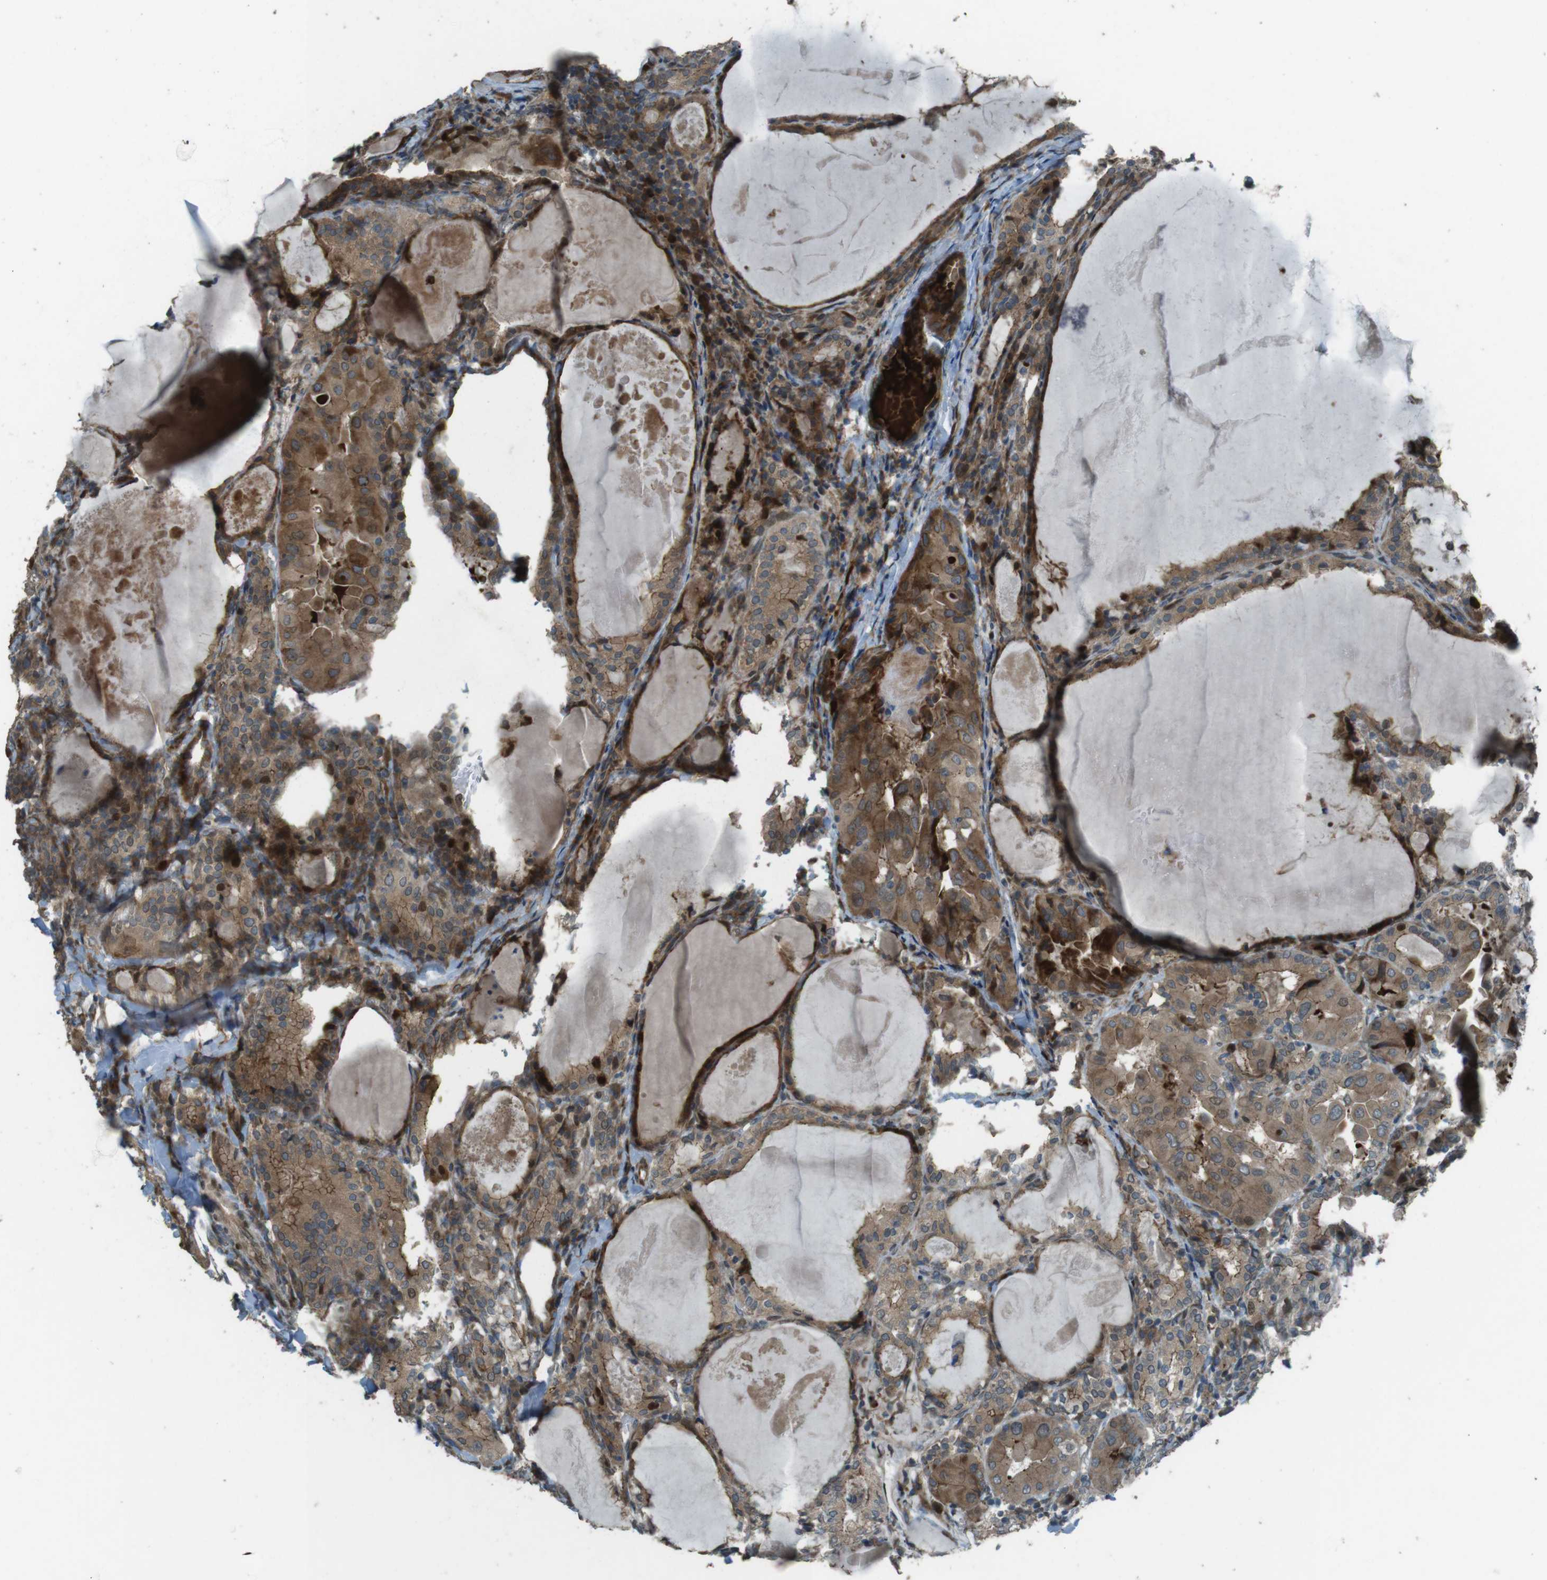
{"staining": {"intensity": "moderate", "quantity": ">75%", "location": "cytoplasmic/membranous"}, "tissue": "thyroid cancer", "cell_type": "Tumor cells", "image_type": "cancer", "snomed": [{"axis": "morphology", "description": "Papillary adenocarcinoma, NOS"}, {"axis": "topography", "description": "Thyroid gland"}], "caption": "Brown immunohistochemical staining in human thyroid cancer exhibits moderate cytoplasmic/membranous expression in approximately >75% of tumor cells.", "gene": "ZNF330", "patient": {"sex": "female", "age": 42}}